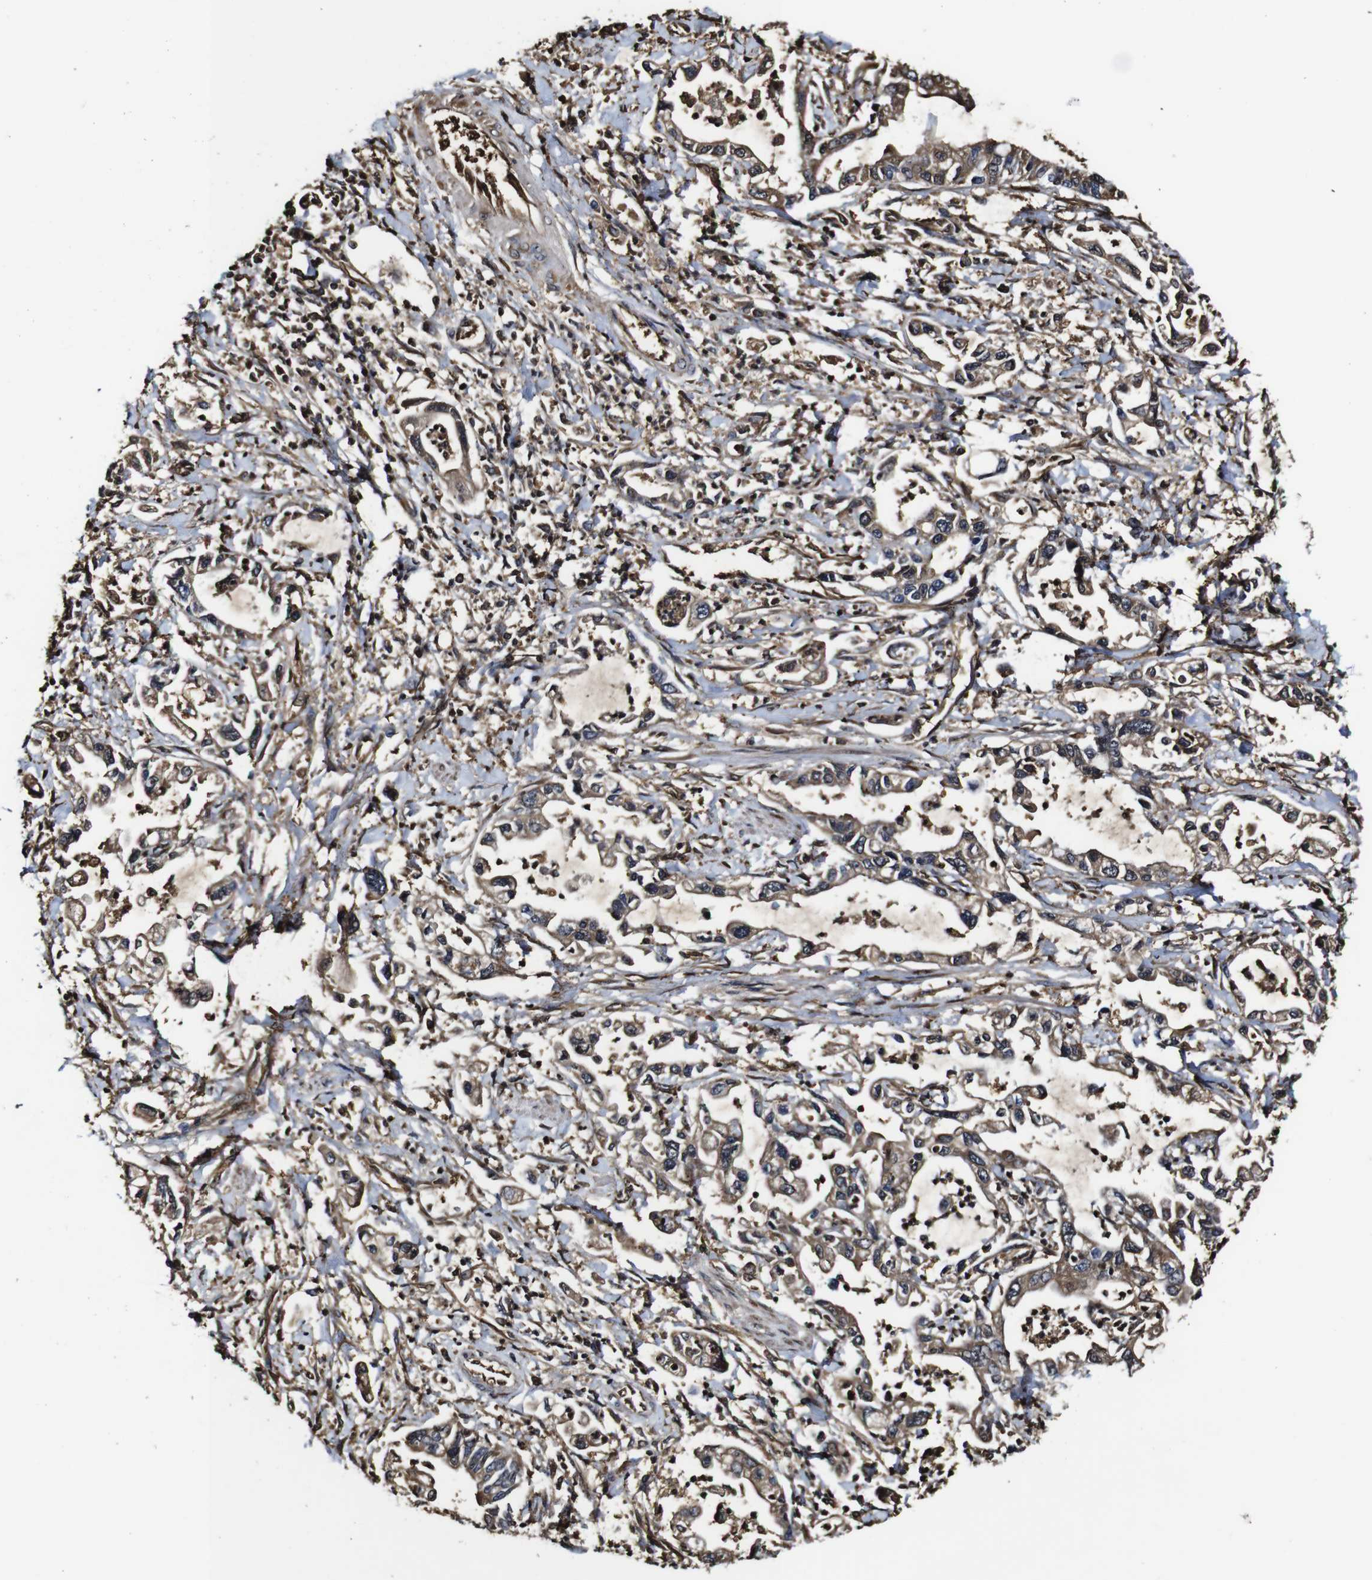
{"staining": {"intensity": "moderate", "quantity": ">75%", "location": "cytoplasmic/membranous"}, "tissue": "pancreatic cancer", "cell_type": "Tumor cells", "image_type": "cancer", "snomed": [{"axis": "morphology", "description": "Adenocarcinoma, NOS"}, {"axis": "topography", "description": "Pancreas"}], "caption": "Protein positivity by immunohistochemistry exhibits moderate cytoplasmic/membranous staining in approximately >75% of tumor cells in pancreatic cancer. (DAB = brown stain, brightfield microscopy at high magnification).", "gene": "MSN", "patient": {"sex": "male", "age": 56}}